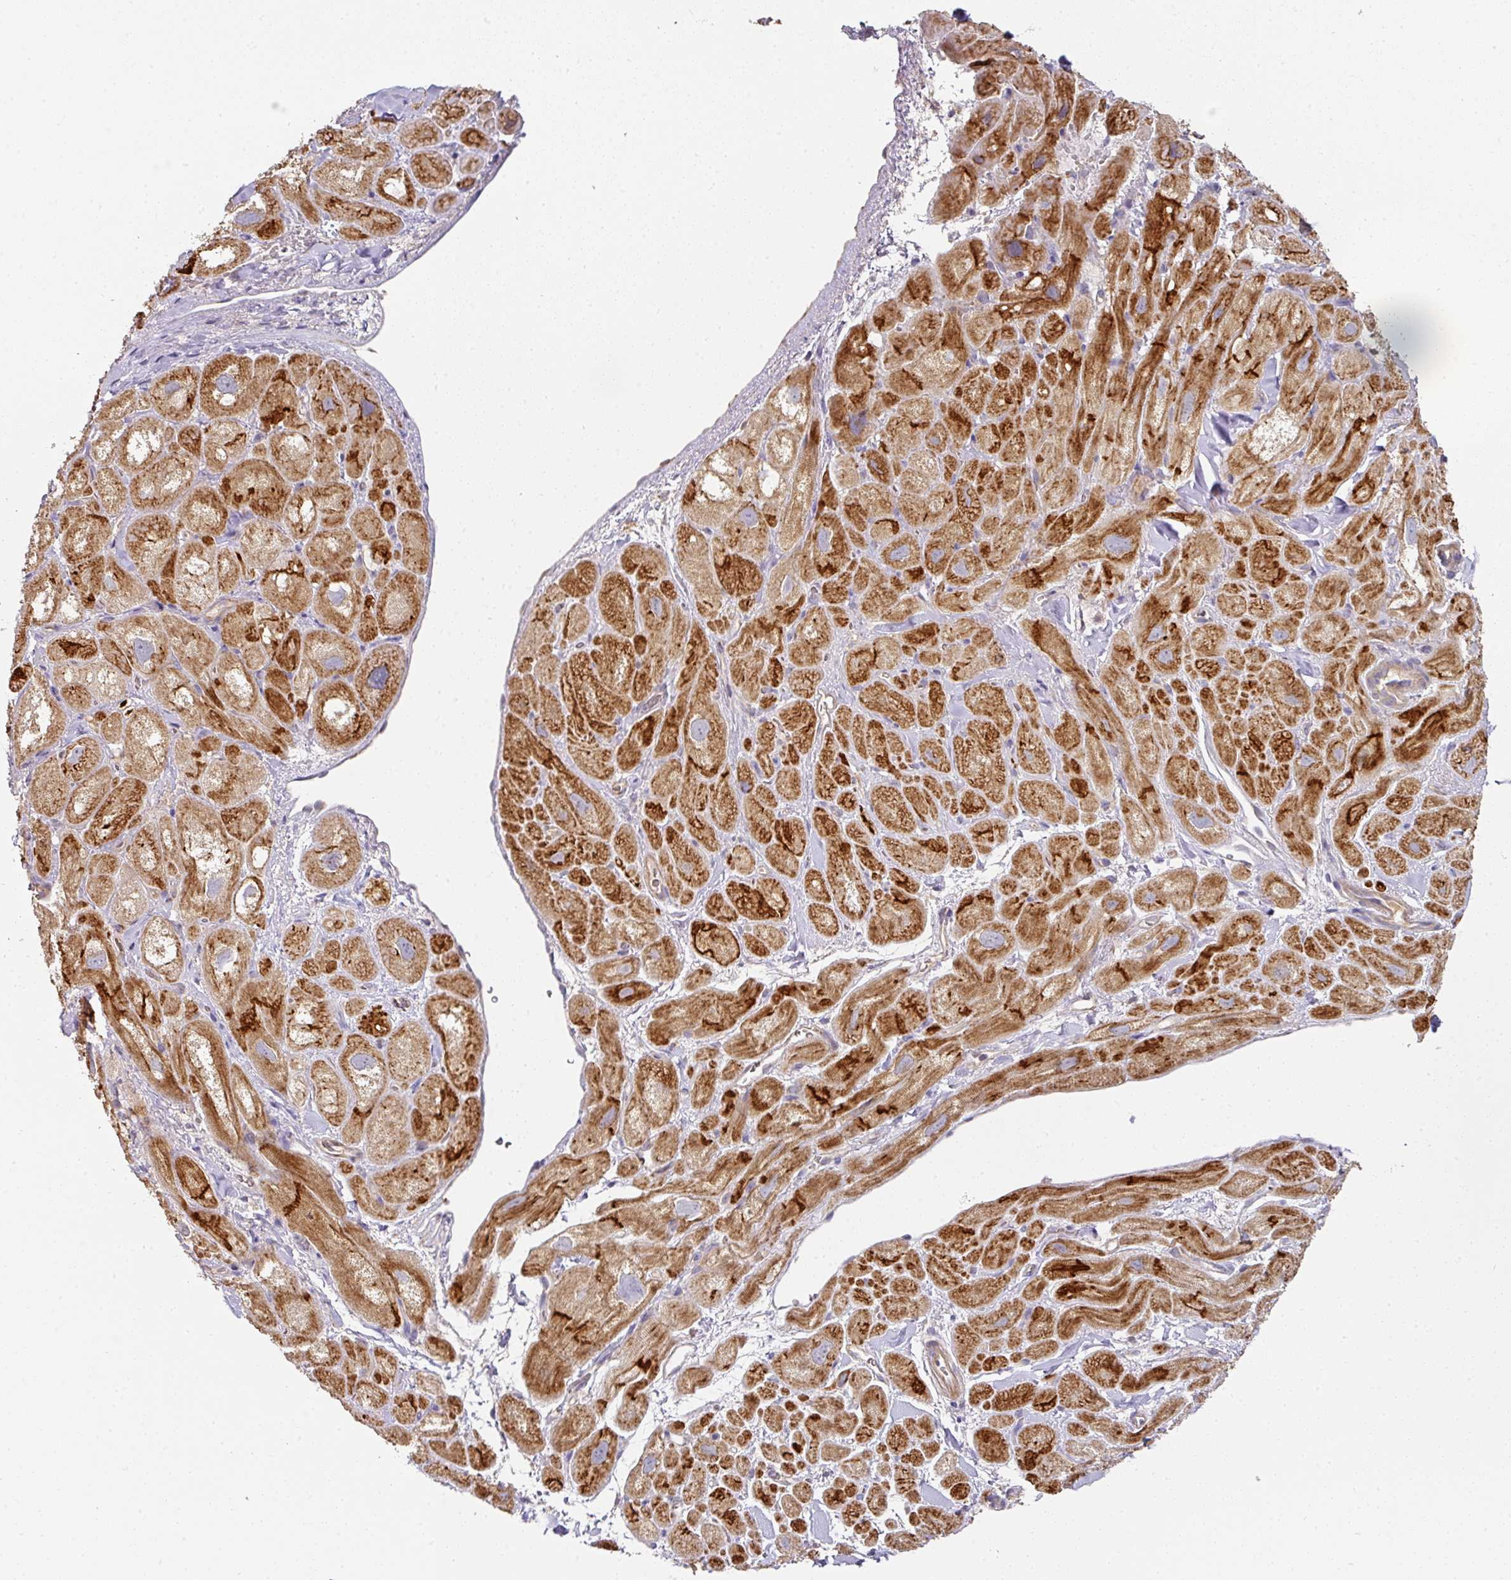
{"staining": {"intensity": "strong", "quantity": ">75%", "location": "cytoplasmic/membranous"}, "tissue": "heart muscle", "cell_type": "Cardiomyocytes", "image_type": "normal", "snomed": [{"axis": "morphology", "description": "Normal tissue, NOS"}, {"axis": "topography", "description": "Heart"}], "caption": "Immunohistochemistry of benign human heart muscle demonstrates high levels of strong cytoplasmic/membranous staining in about >75% of cardiomyocytes.", "gene": "TARM1", "patient": {"sex": "male", "age": 49}}